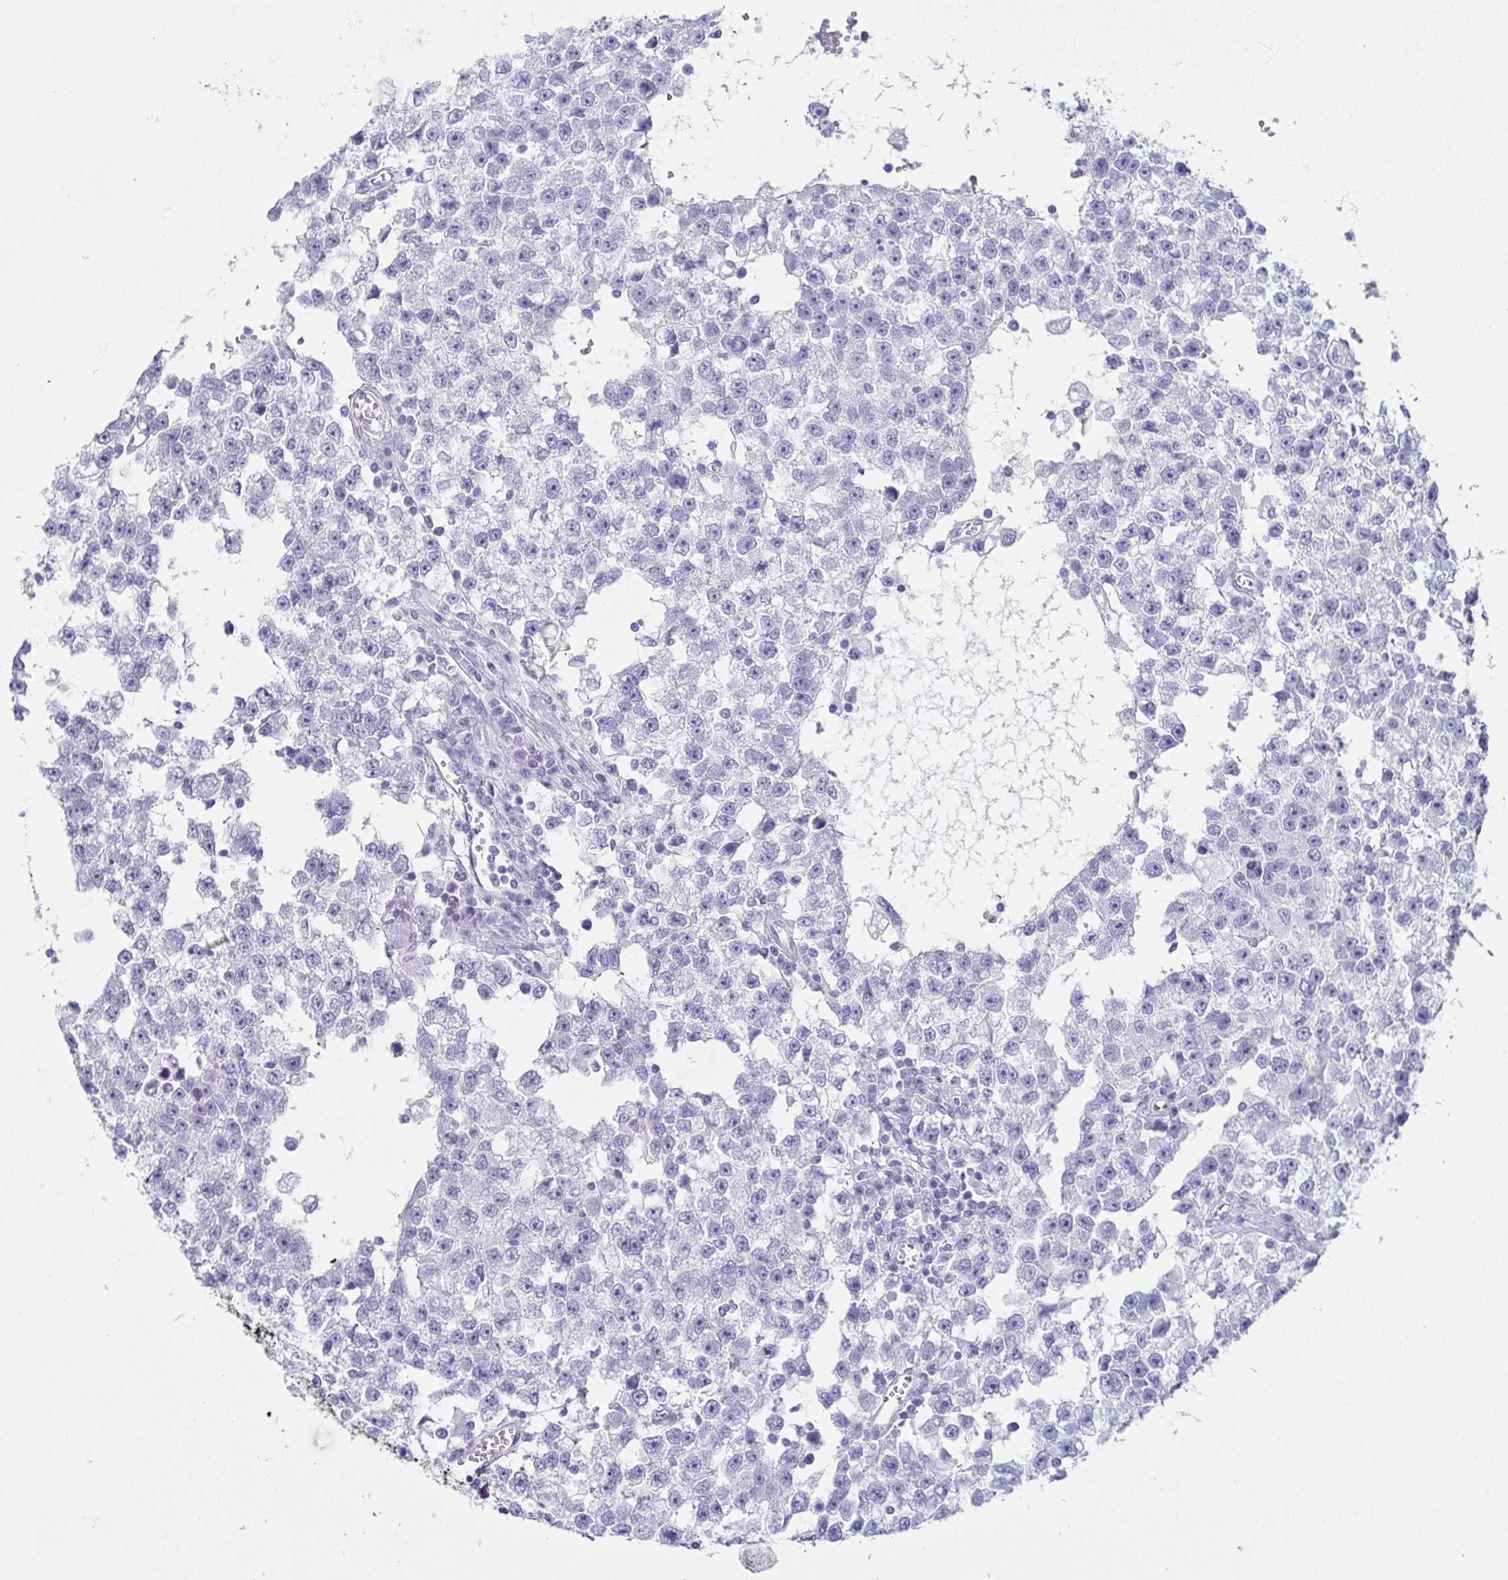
{"staining": {"intensity": "negative", "quantity": "none", "location": "none"}, "tissue": "testis cancer", "cell_type": "Tumor cells", "image_type": "cancer", "snomed": [{"axis": "morphology", "description": "Seminoma, NOS"}, {"axis": "topography", "description": "Testis"}], "caption": "Immunohistochemistry (IHC) histopathology image of neoplastic tissue: testis cancer (seminoma) stained with DAB (3,3'-diaminobenzidine) reveals no significant protein staining in tumor cells.", "gene": "PRR4", "patient": {"sex": "male", "age": 34}}